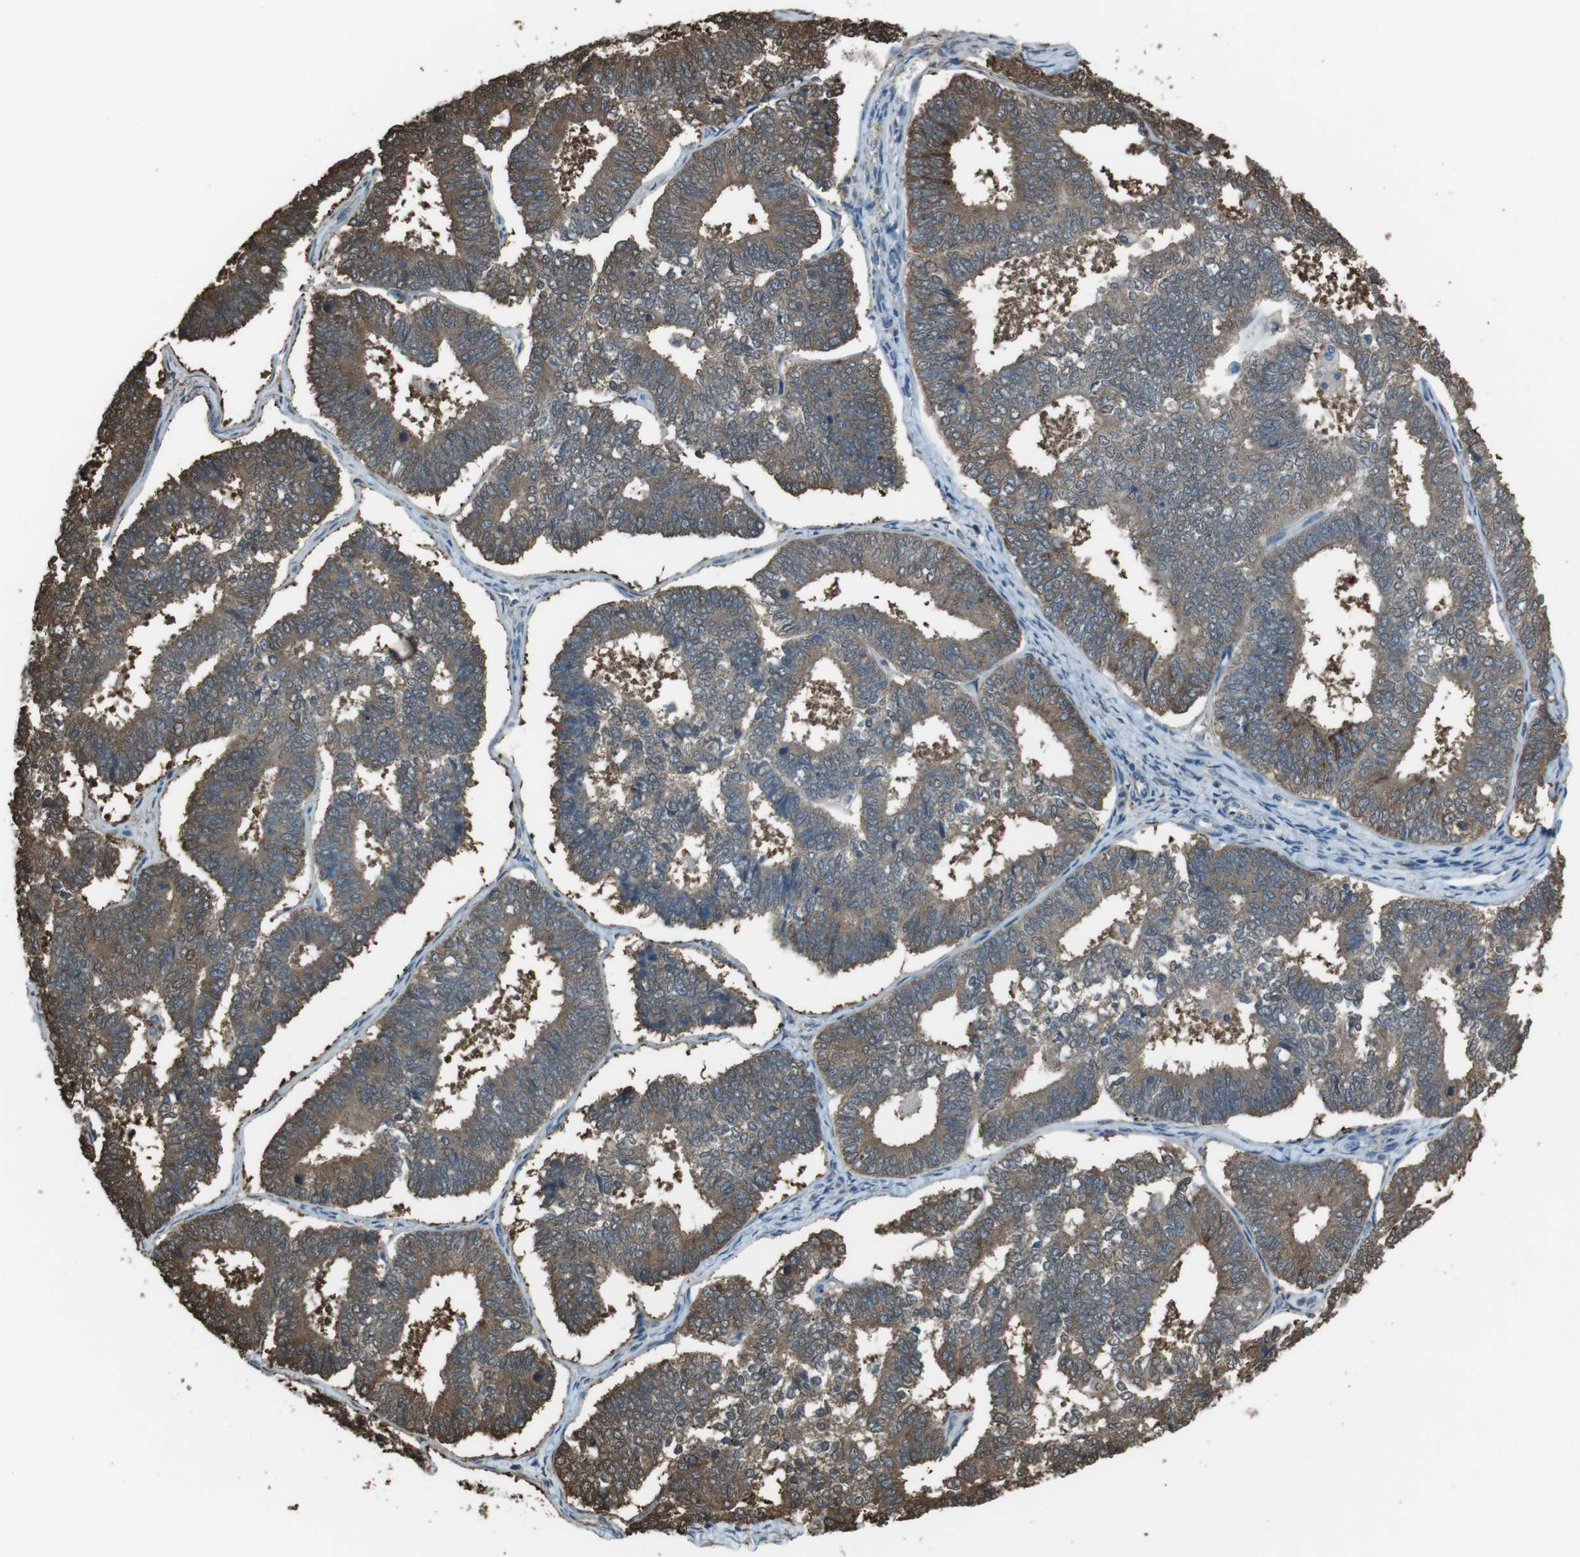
{"staining": {"intensity": "moderate", "quantity": "25%-75%", "location": "cytoplasmic/membranous"}, "tissue": "endometrial cancer", "cell_type": "Tumor cells", "image_type": "cancer", "snomed": [{"axis": "morphology", "description": "Adenocarcinoma, NOS"}, {"axis": "topography", "description": "Endometrium"}], "caption": "An image of adenocarcinoma (endometrial) stained for a protein demonstrates moderate cytoplasmic/membranous brown staining in tumor cells.", "gene": "TWSG1", "patient": {"sex": "female", "age": 70}}